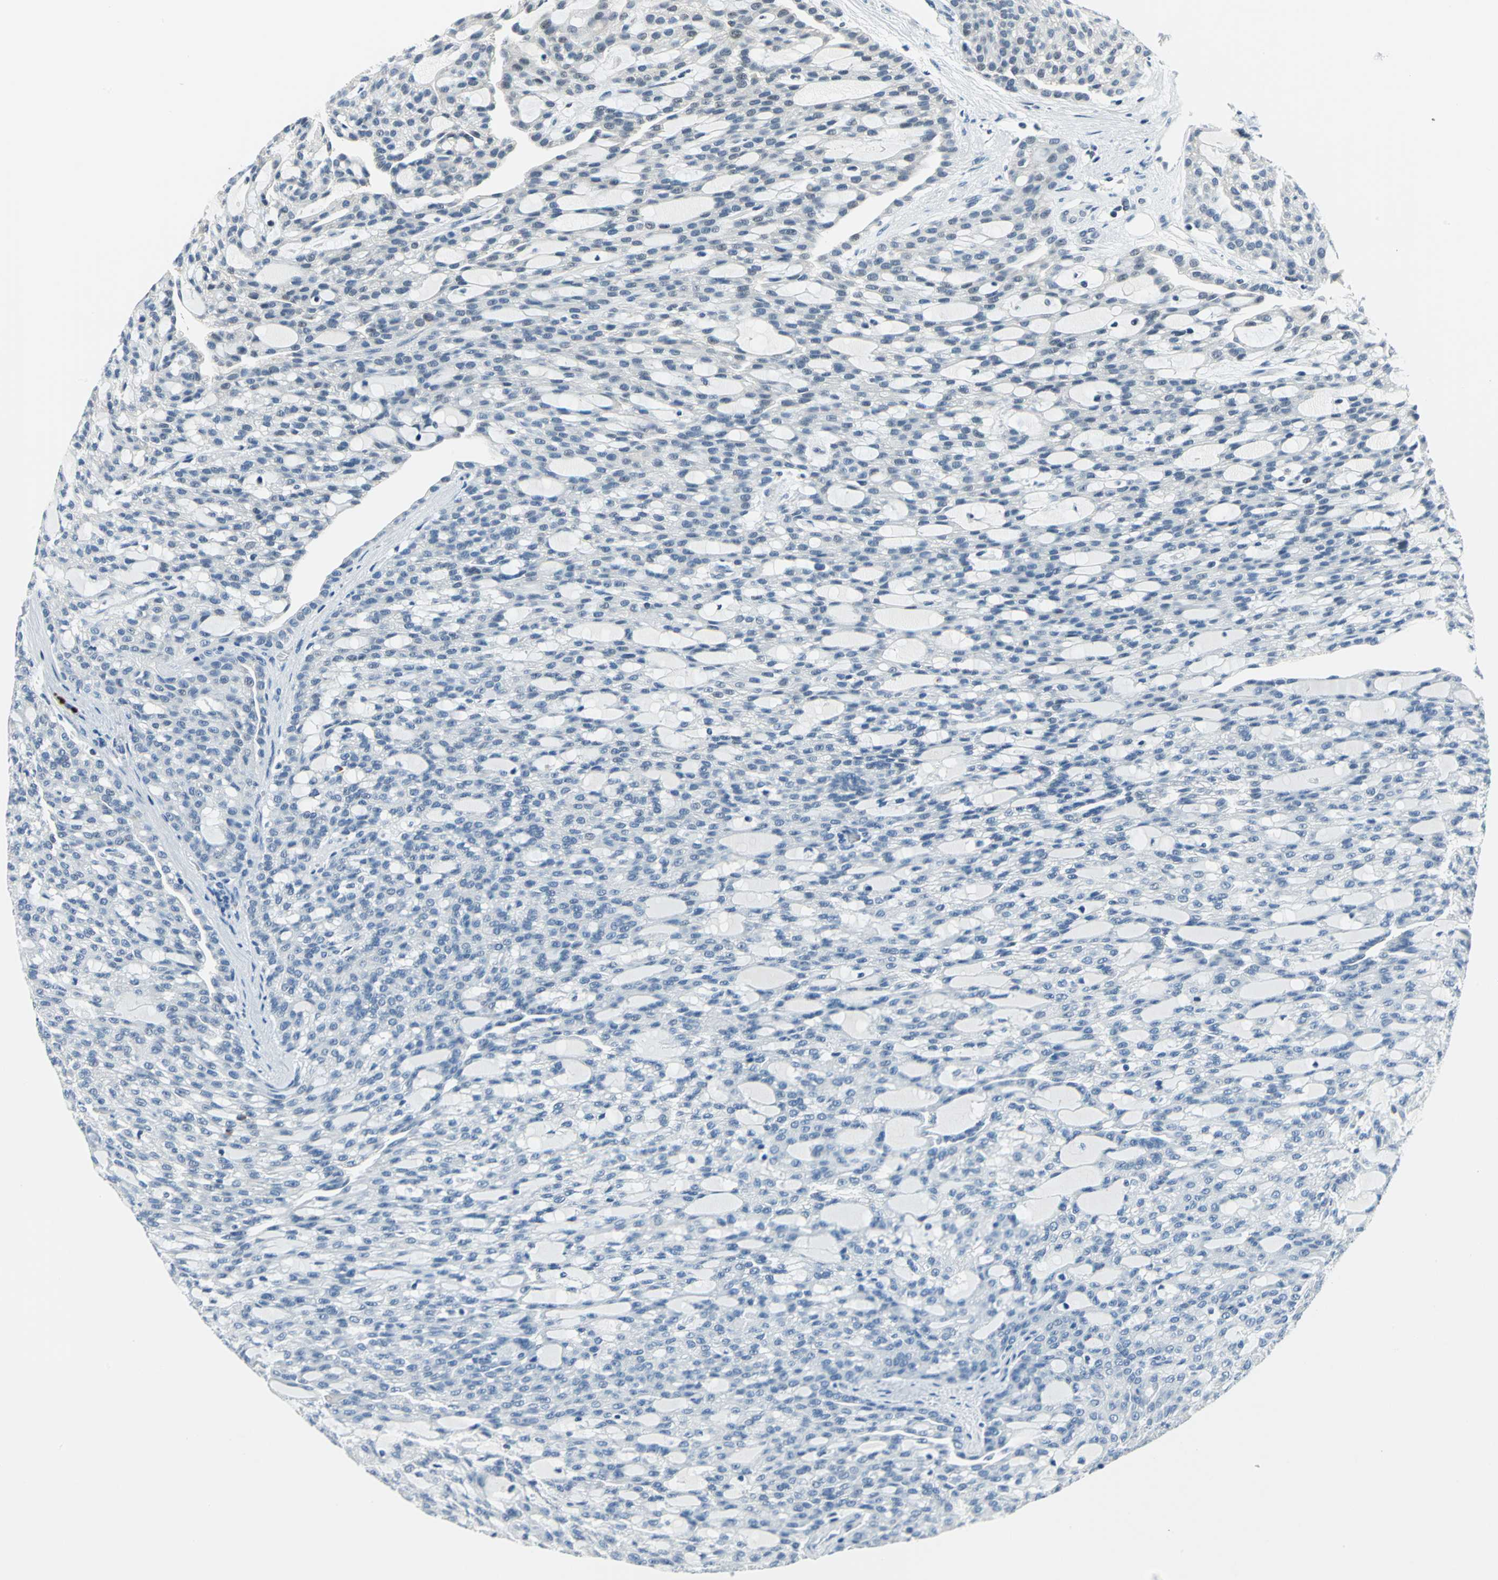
{"staining": {"intensity": "negative", "quantity": "none", "location": "none"}, "tissue": "renal cancer", "cell_type": "Tumor cells", "image_type": "cancer", "snomed": [{"axis": "morphology", "description": "Adenocarcinoma, NOS"}, {"axis": "topography", "description": "Kidney"}], "caption": "DAB (3,3'-diaminobenzidine) immunohistochemical staining of renal adenocarcinoma demonstrates no significant positivity in tumor cells.", "gene": "RAD17", "patient": {"sex": "male", "age": 63}}